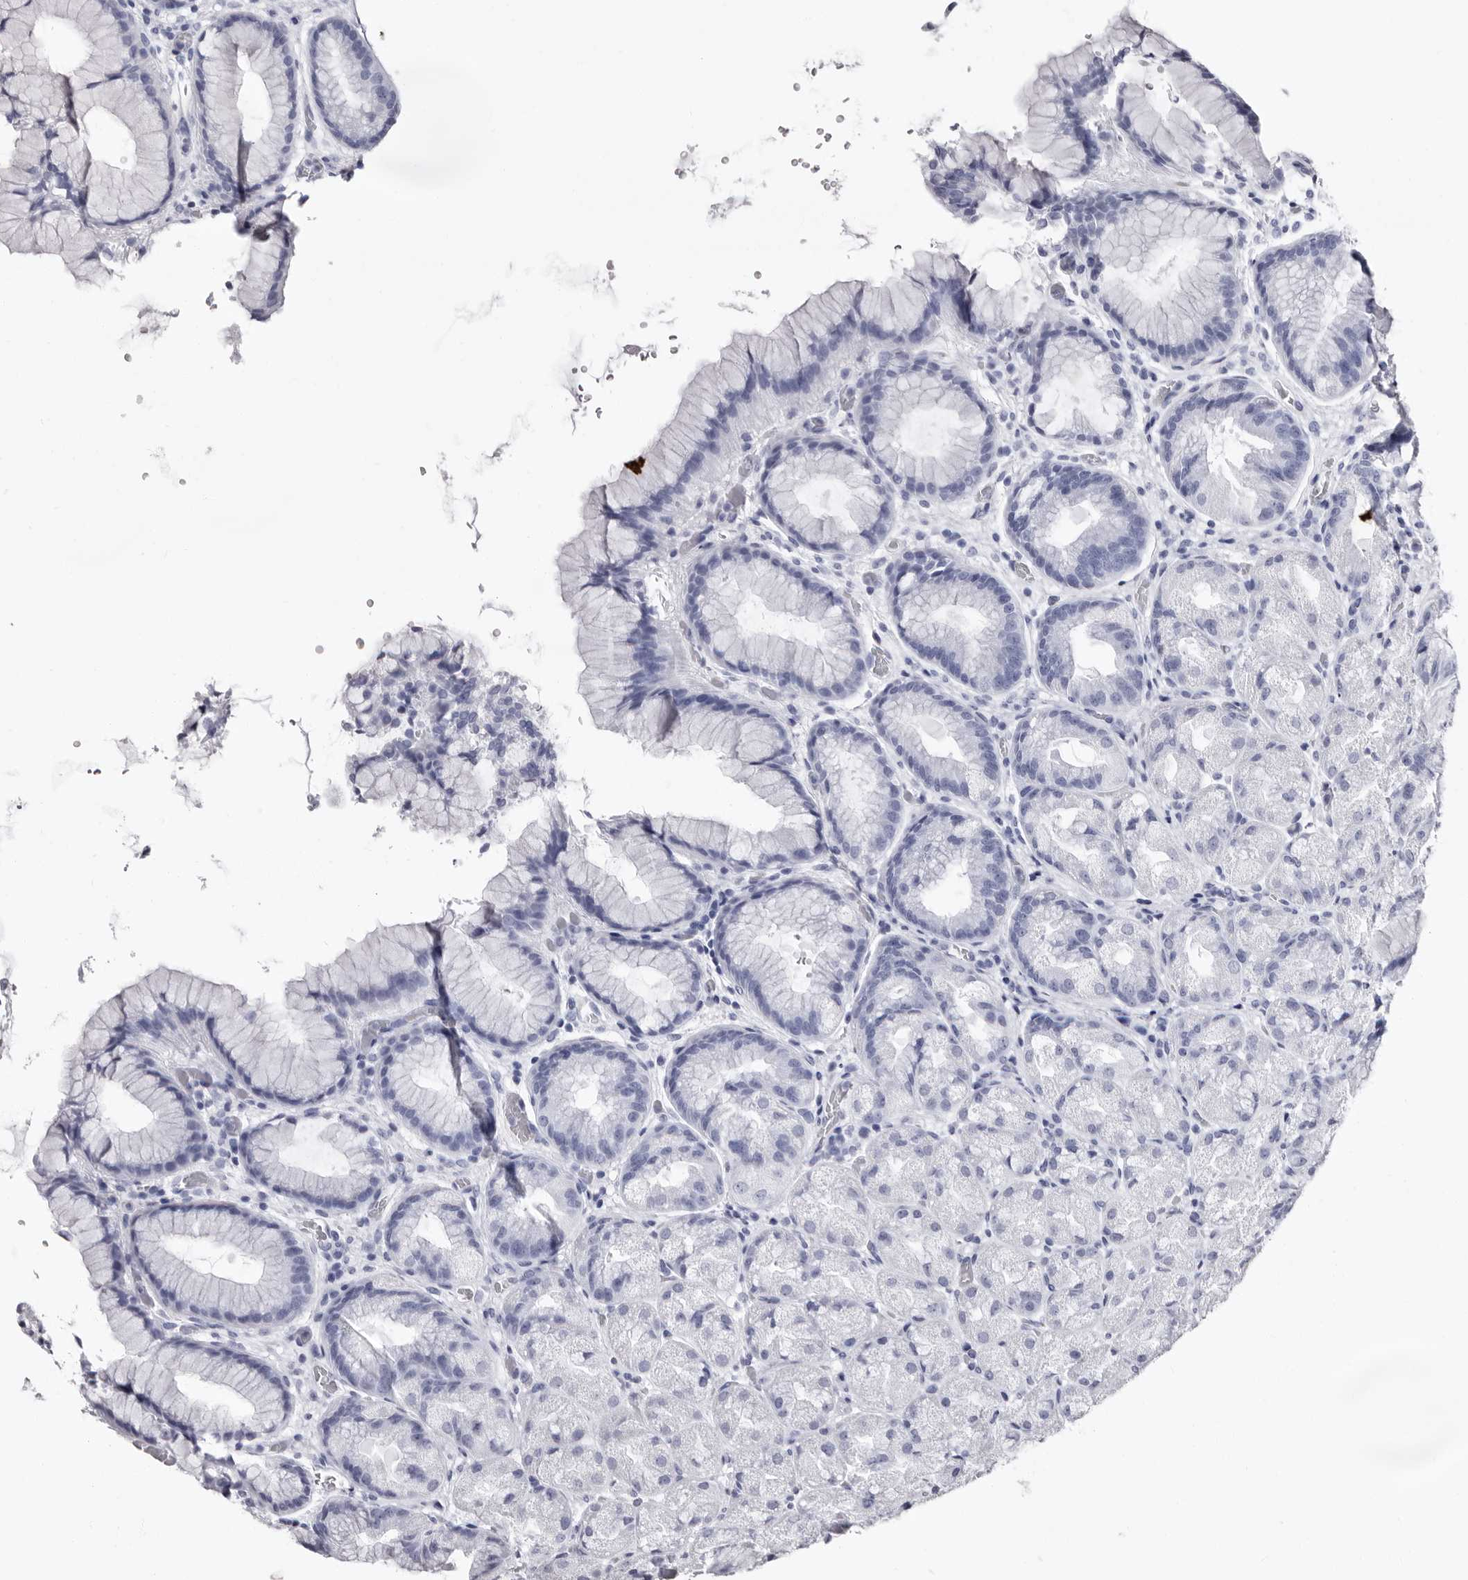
{"staining": {"intensity": "negative", "quantity": "none", "location": "none"}, "tissue": "stomach", "cell_type": "Glandular cells", "image_type": "normal", "snomed": [{"axis": "morphology", "description": "Normal tissue, NOS"}, {"axis": "topography", "description": "Stomach, upper"}, {"axis": "topography", "description": "Stomach"}], "caption": "Immunohistochemical staining of normal stomach shows no significant staining in glandular cells.", "gene": "BPGM", "patient": {"sex": "male", "age": 48}}